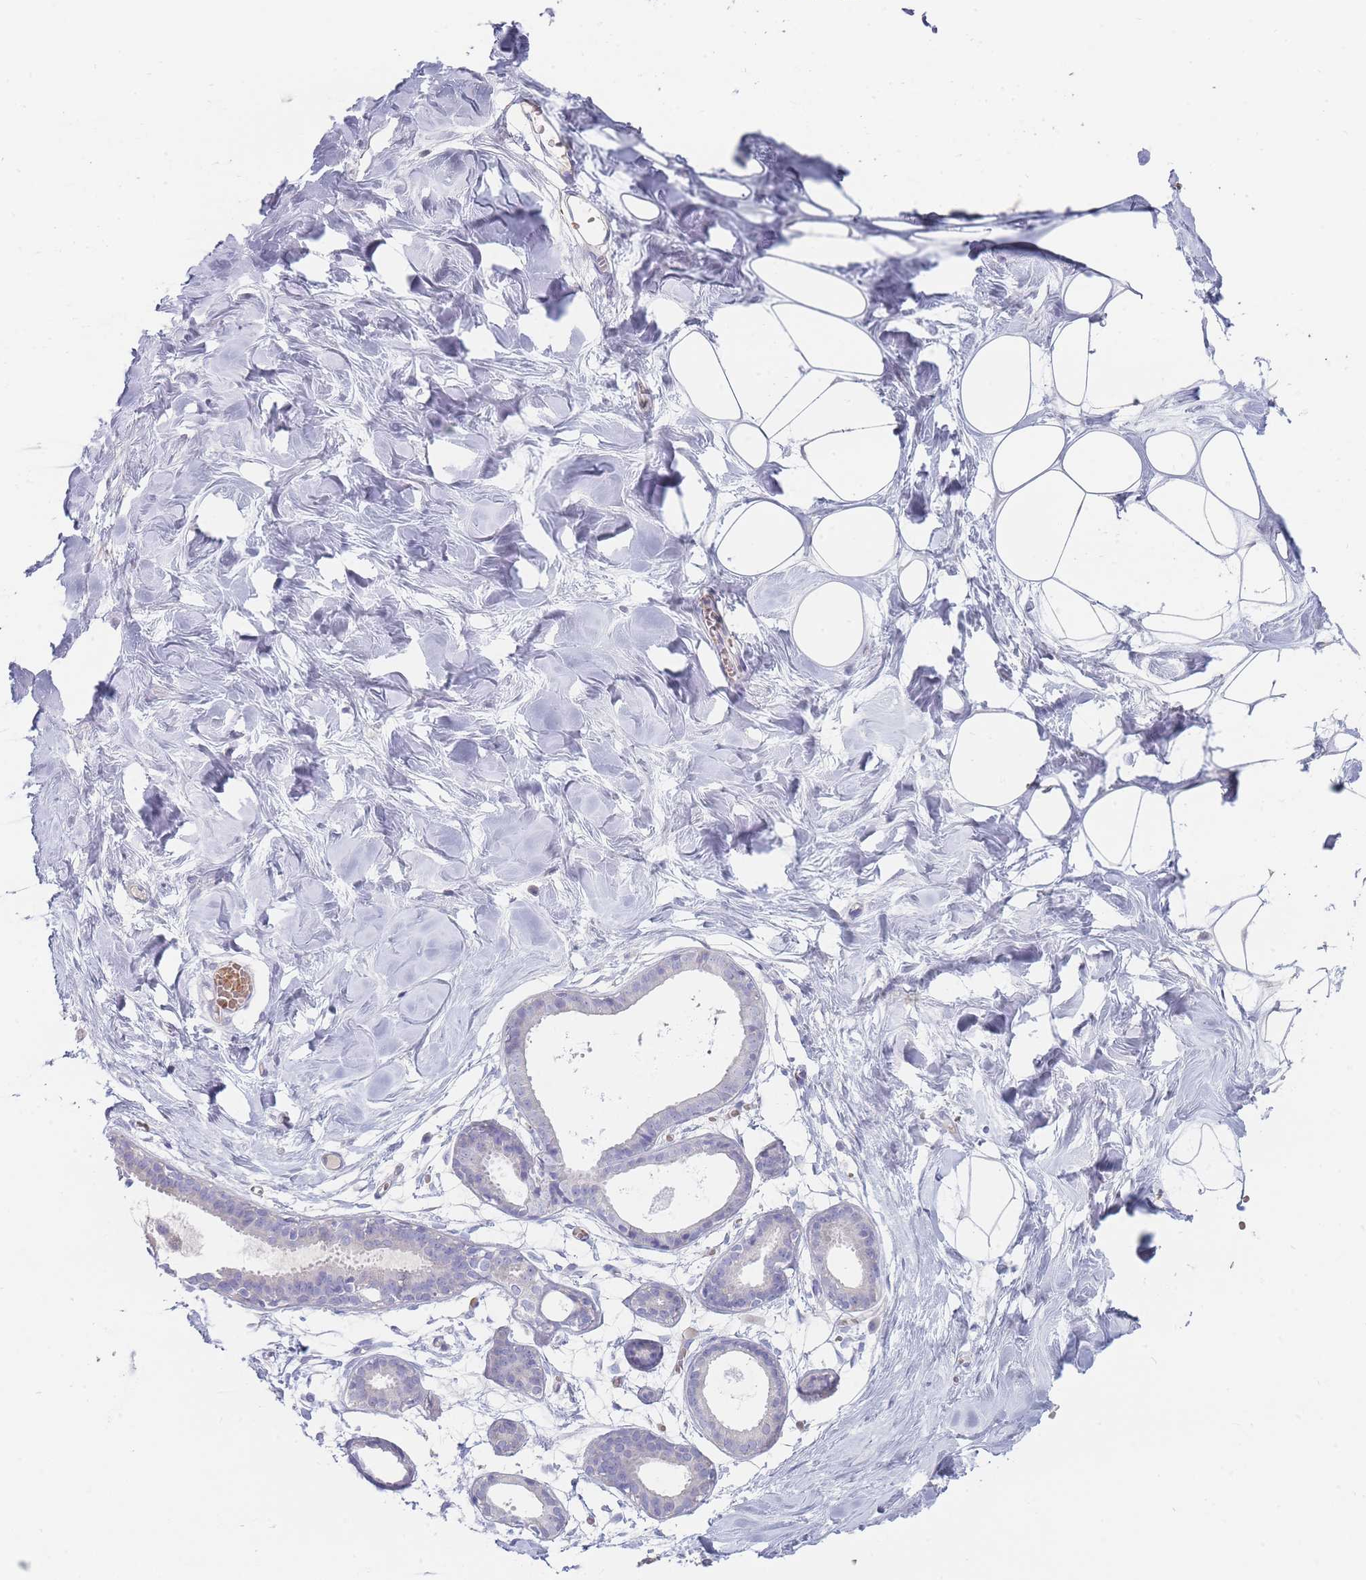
{"staining": {"intensity": "negative", "quantity": "none", "location": "none"}, "tissue": "breast", "cell_type": "Adipocytes", "image_type": "normal", "snomed": [{"axis": "morphology", "description": "Normal tissue, NOS"}, {"axis": "topography", "description": "Breast"}], "caption": "IHC of unremarkable breast shows no positivity in adipocytes. (Immunohistochemistry (ihc), brightfield microscopy, high magnification).", "gene": "ENSG00000284931", "patient": {"sex": "female", "age": 27}}